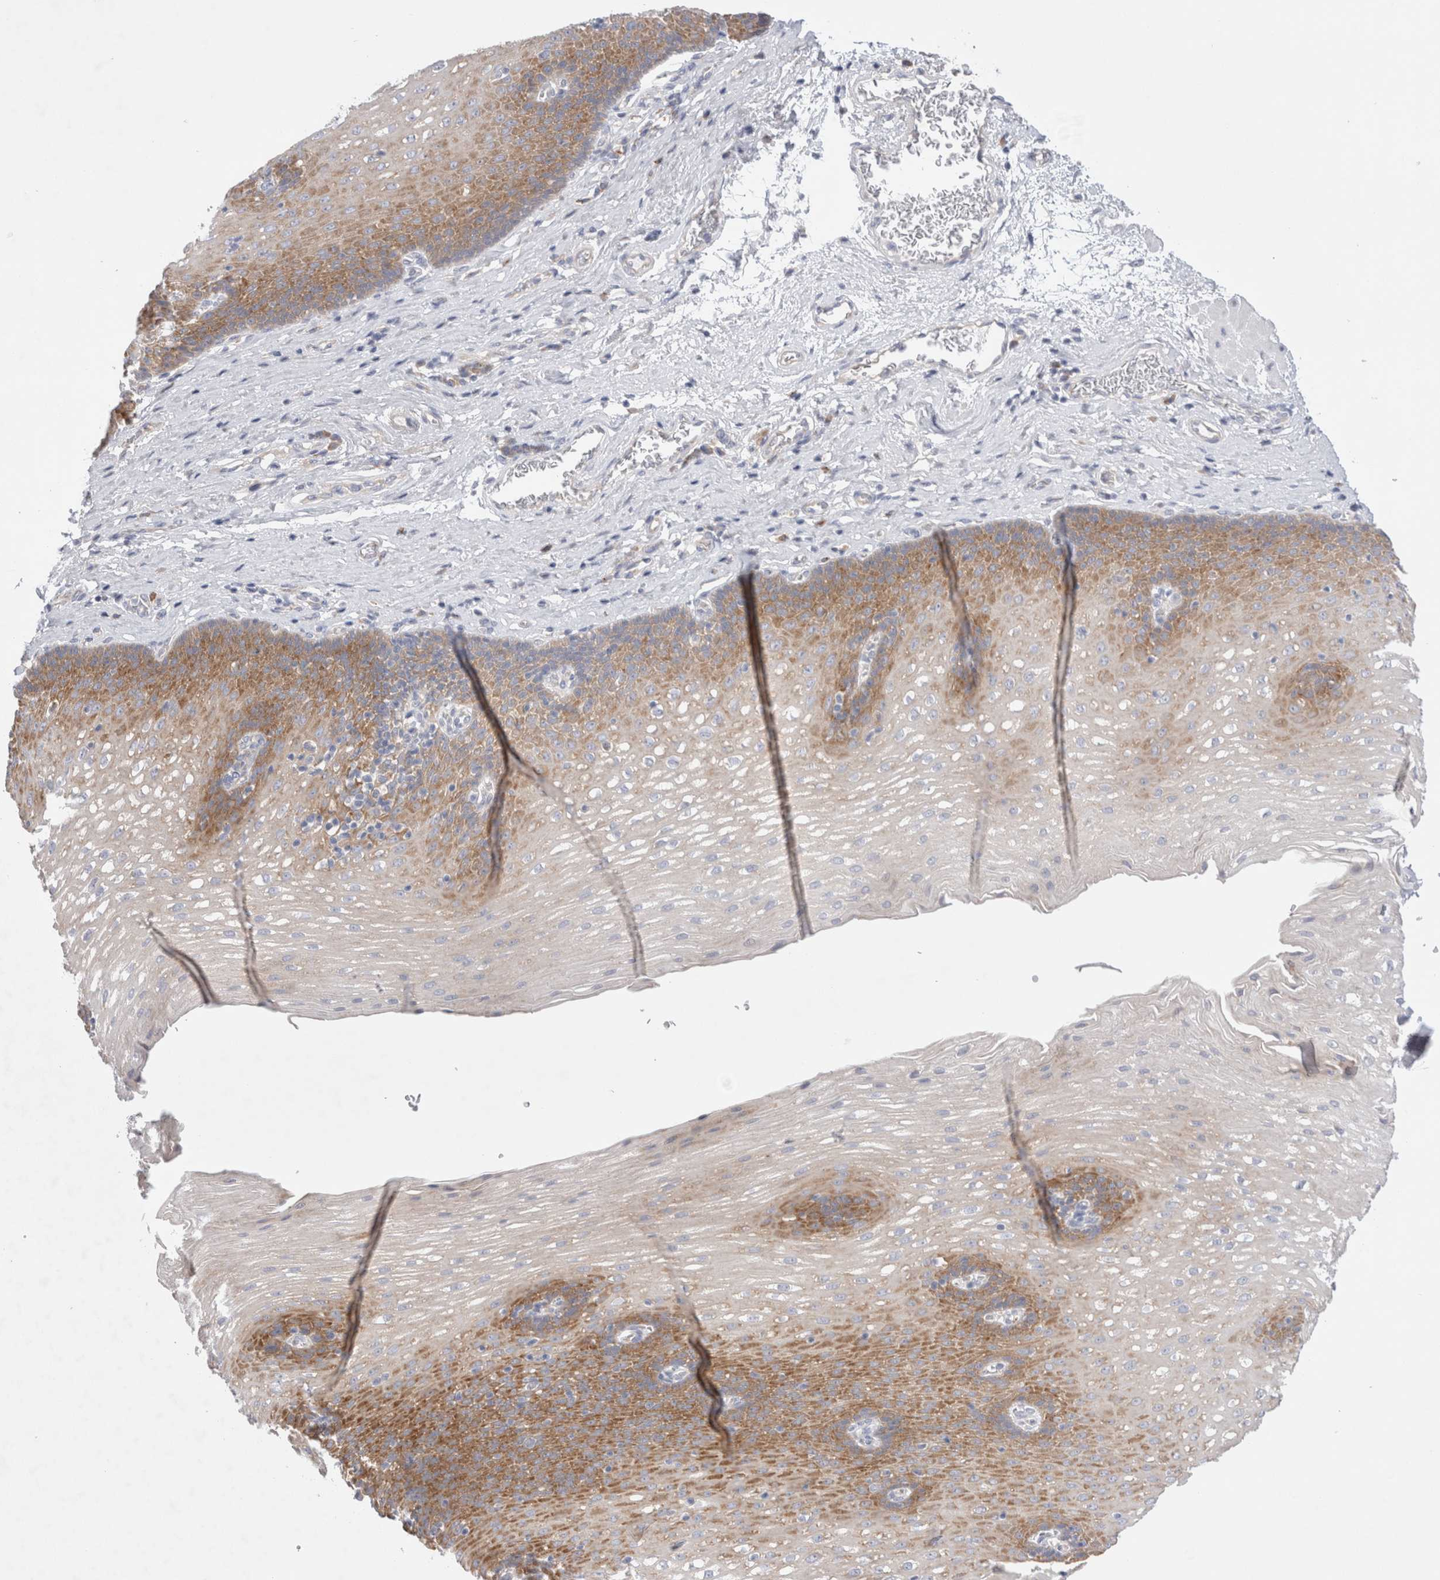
{"staining": {"intensity": "moderate", "quantity": "25%-75%", "location": "cytoplasmic/membranous"}, "tissue": "esophagus", "cell_type": "Squamous epithelial cells", "image_type": "normal", "snomed": [{"axis": "morphology", "description": "Normal tissue, NOS"}, {"axis": "topography", "description": "Esophagus"}], "caption": "Immunohistochemical staining of unremarkable human esophagus reveals moderate cytoplasmic/membranous protein staining in approximately 25%-75% of squamous epithelial cells.", "gene": "RBM12B", "patient": {"sex": "male", "age": 48}}